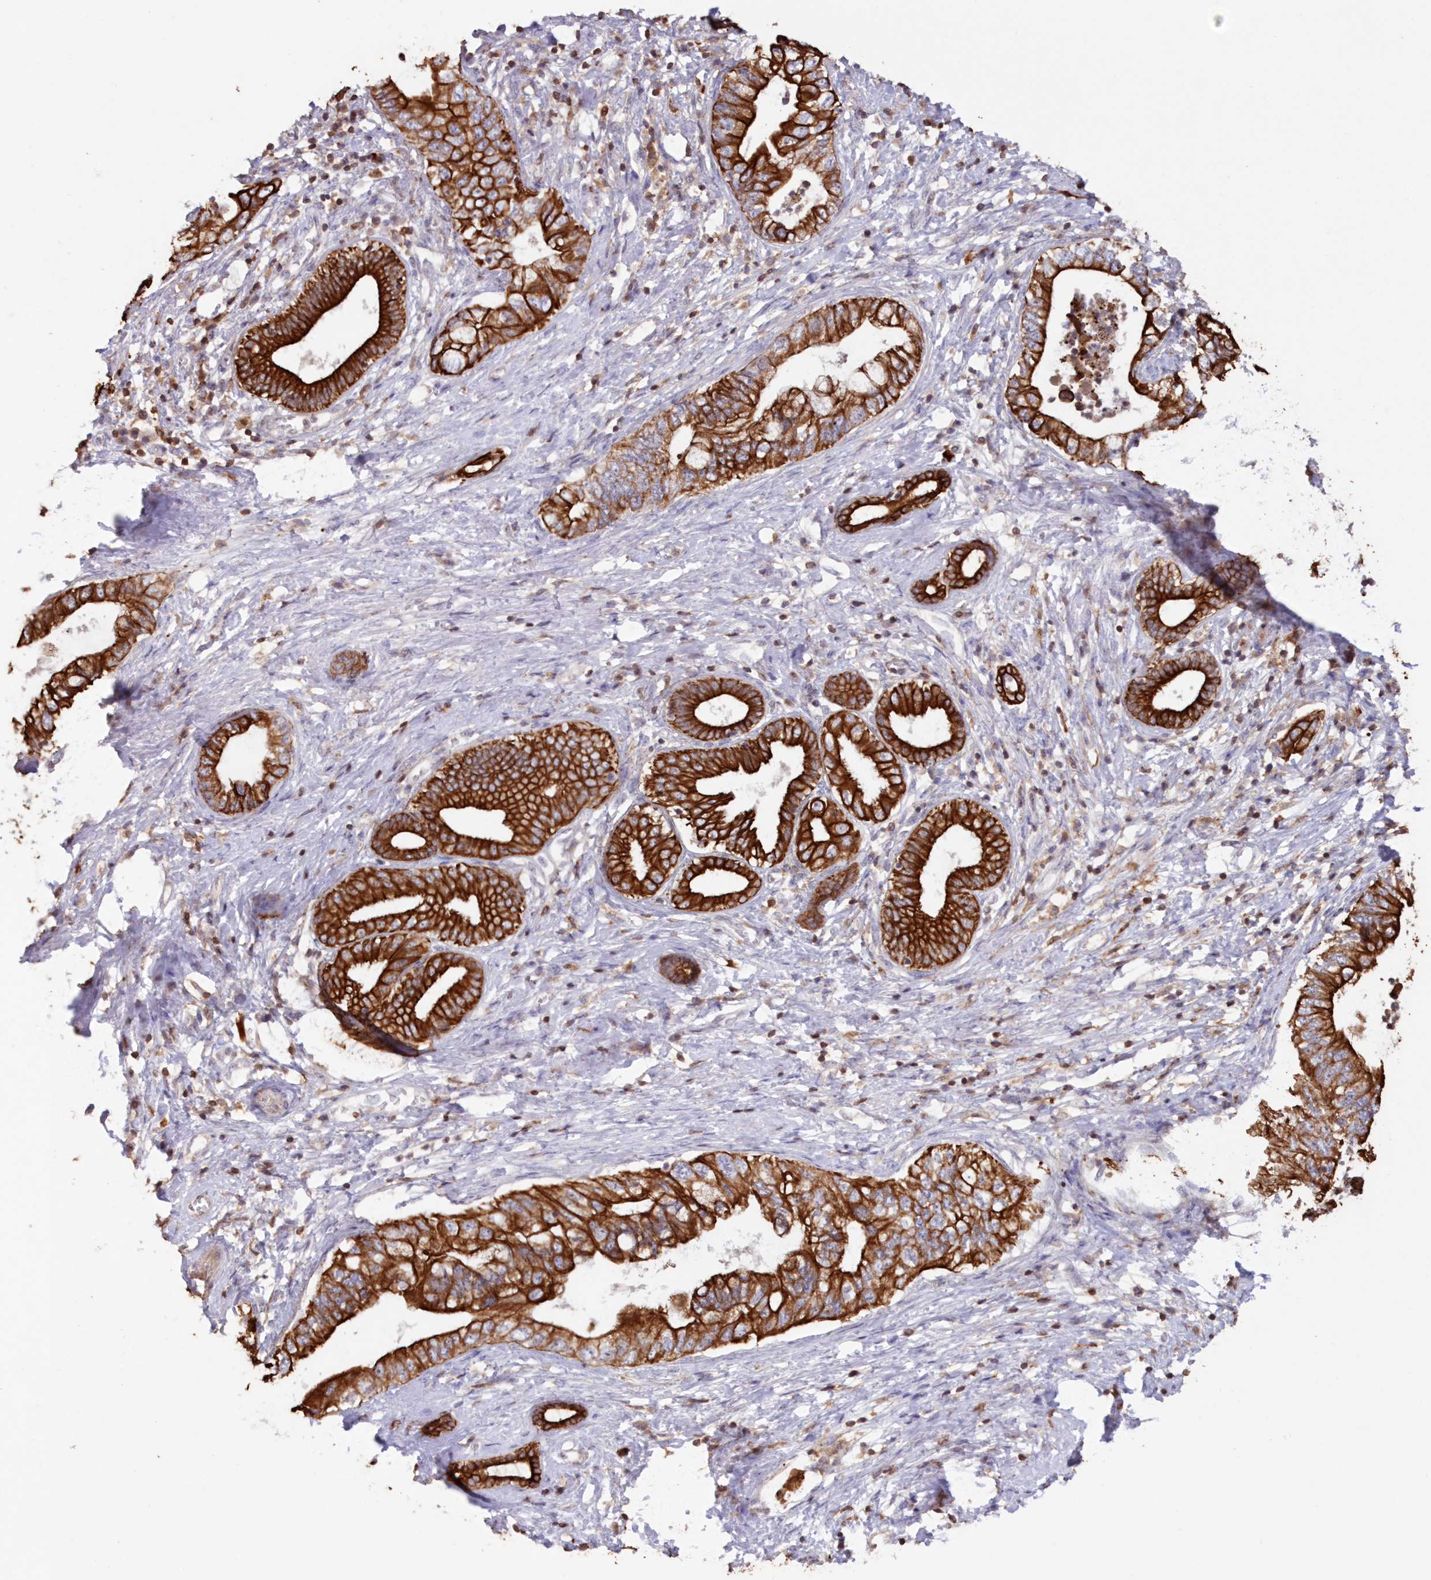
{"staining": {"intensity": "strong", "quantity": ">75%", "location": "cytoplasmic/membranous"}, "tissue": "pancreatic cancer", "cell_type": "Tumor cells", "image_type": "cancer", "snomed": [{"axis": "morphology", "description": "Adenocarcinoma, NOS"}, {"axis": "topography", "description": "Pancreas"}], "caption": "IHC micrograph of neoplastic tissue: pancreatic cancer stained using immunohistochemistry reveals high levels of strong protein expression localized specifically in the cytoplasmic/membranous of tumor cells, appearing as a cytoplasmic/membranous brown color.", "gene": "SNED1", "patient": {"sex": "female", "age": 73}}